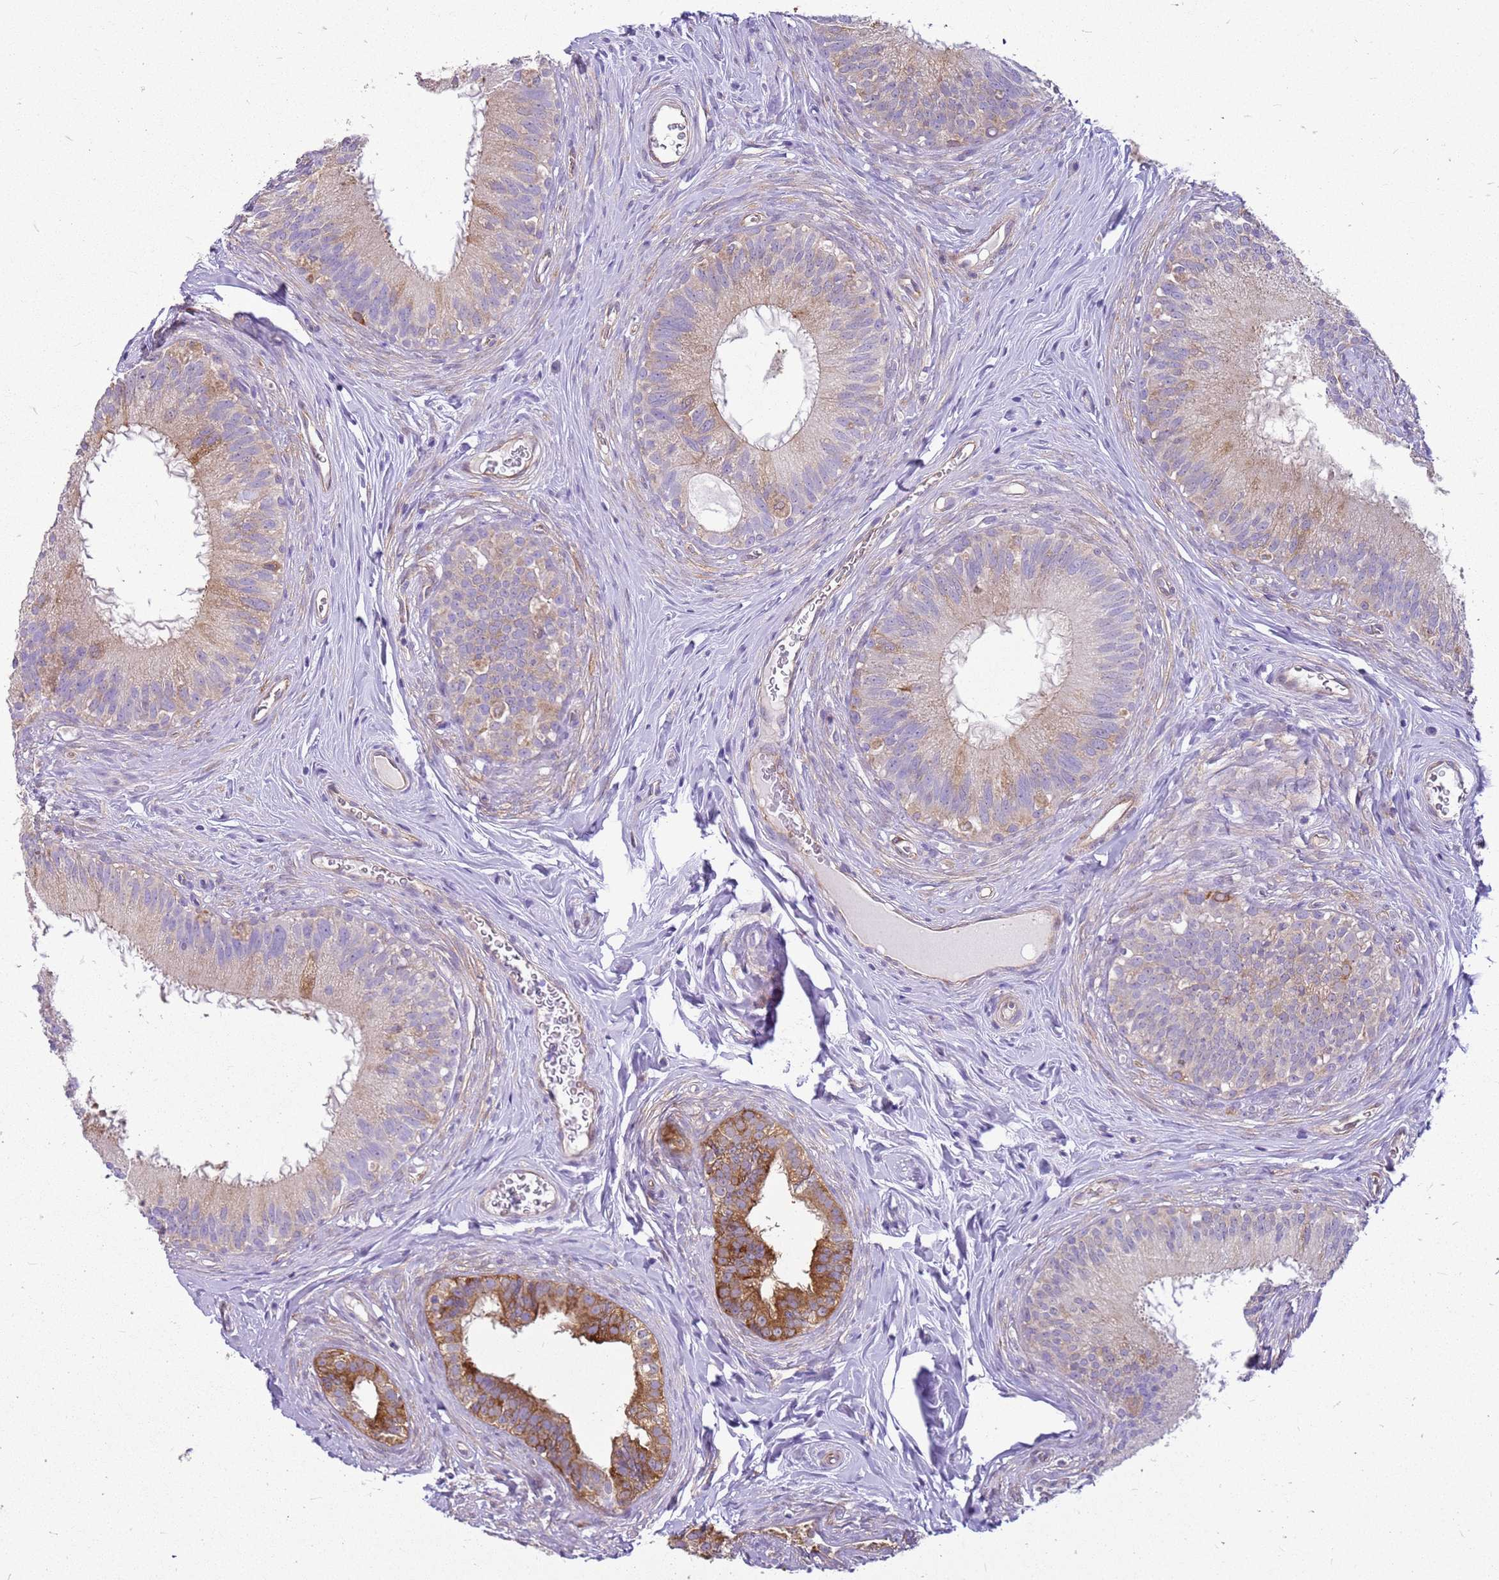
{"staining": {"intensity": "strong", "quantity": "<25%", "location": "cytoplasmic/membranous"}, "tissue": "epididymis", "cell_type": "Glandular cells", "image_type": "normal", "snomed": [{"axis": "morphology", "description": "Normal tissue, NOS"}, {"axis": "topography", "description": "Epididymis"}], "caption": "A micrograph of human epididymis stained for a protein exhibits strong cytoplasmic/membranous brown staining in glandular cells. (Stains: DAB (3,3'-diaminobenzidine) in brown, nuclei in blue, Microscopy: brightfield microscopy at high magnification).", "gene": "HSPB1", "patient": {"sex": "male", "age": 38}}